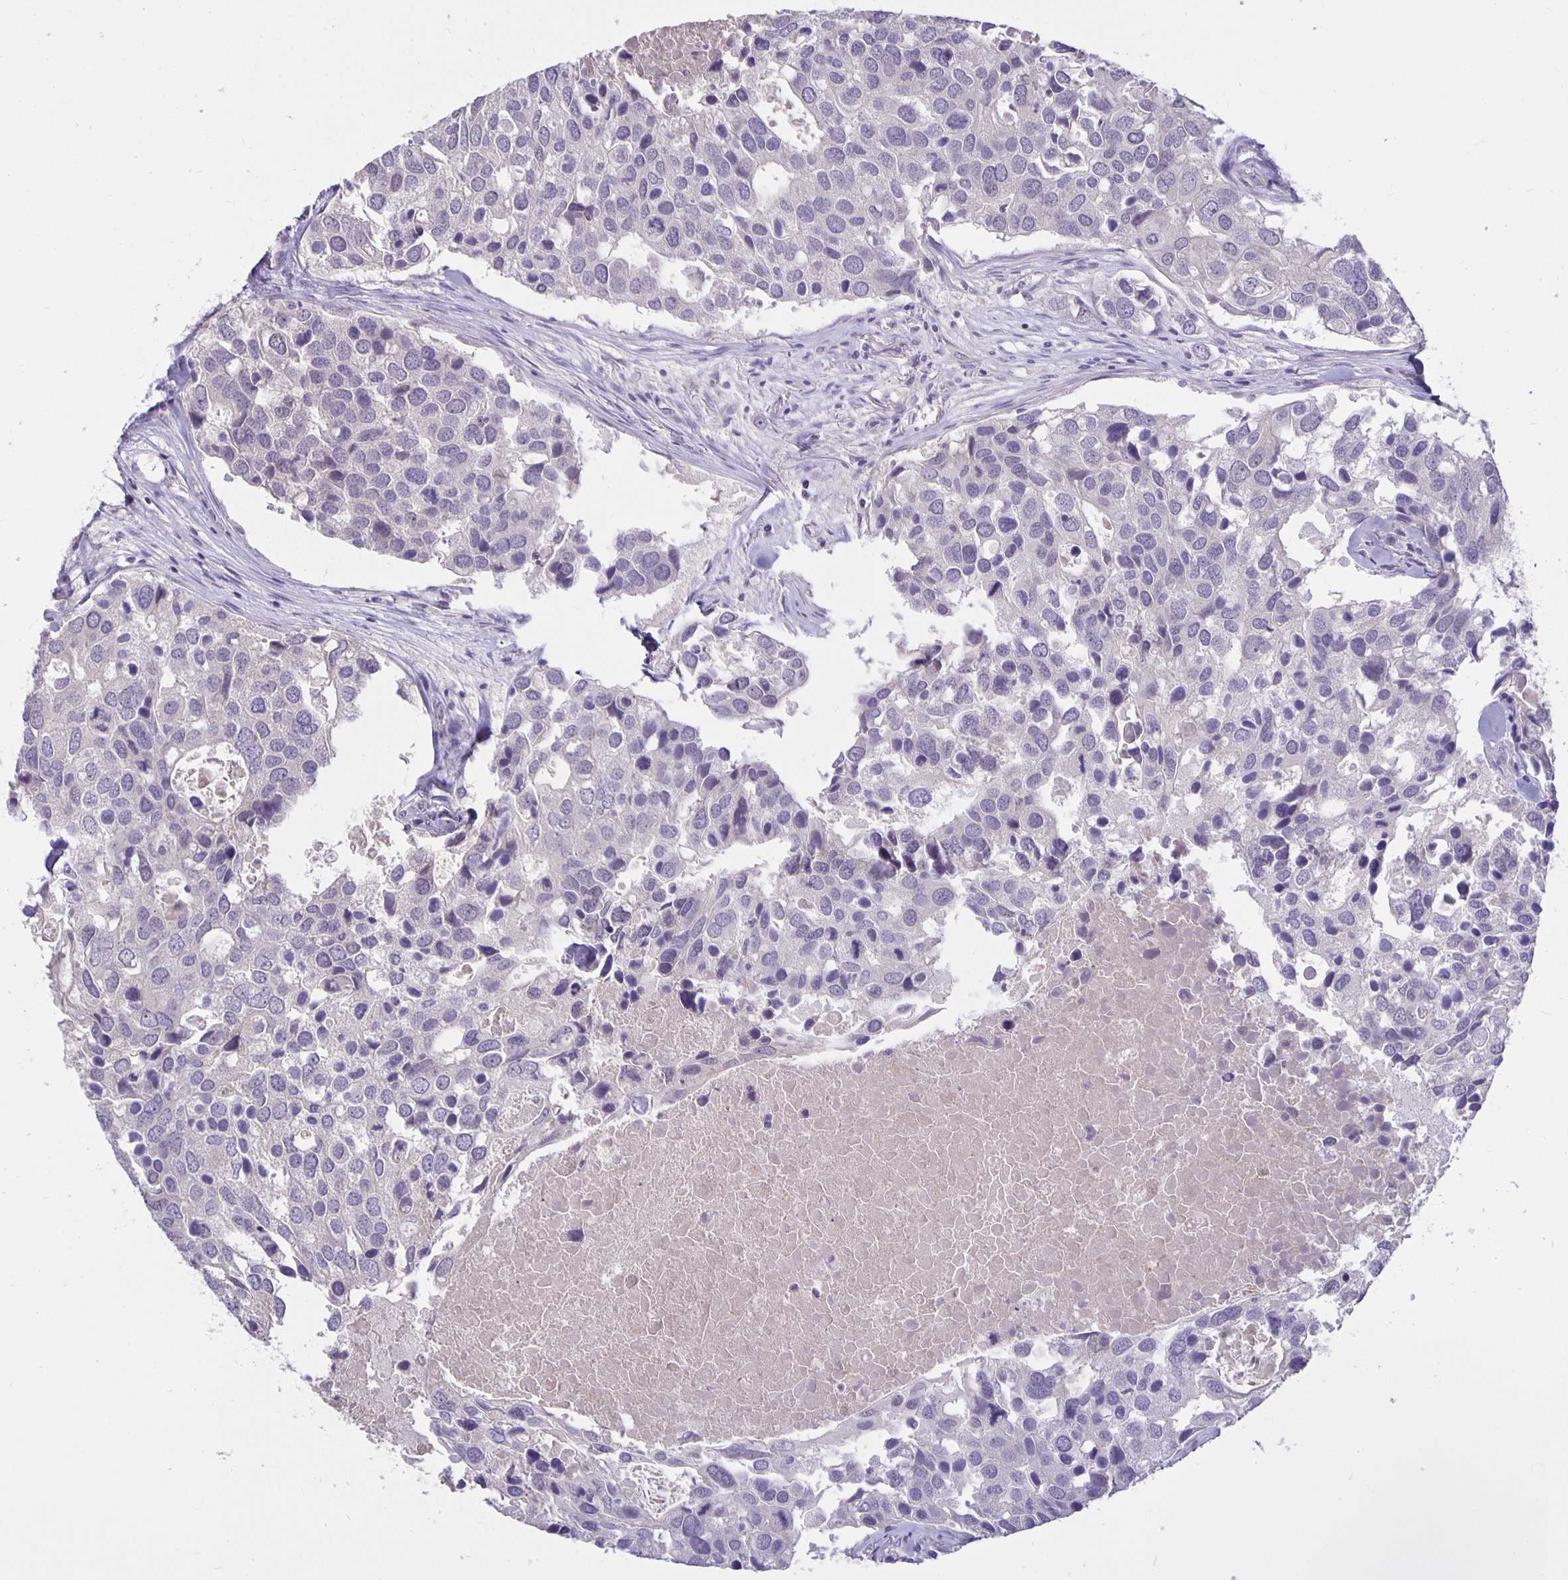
{"staining": {"intensity": "negative", "quantity": "none", "location": "none"}, "tissue": "breast cancer", "cell_type": "Tumor cells", "image_type": "cancer", "snomed": [{"axis": "morphology", "description": "Duct carcinoma"}, {"axis": "topography", "description": "Breast"}], "caption": "Tumor cells show no significant positivity in infiltrating ductal carcinoma (breast). (IHC, brightfield microscopy, high magnification).", "gene": "ARVCF", "patient": {"sex": "female", "age": 83}}